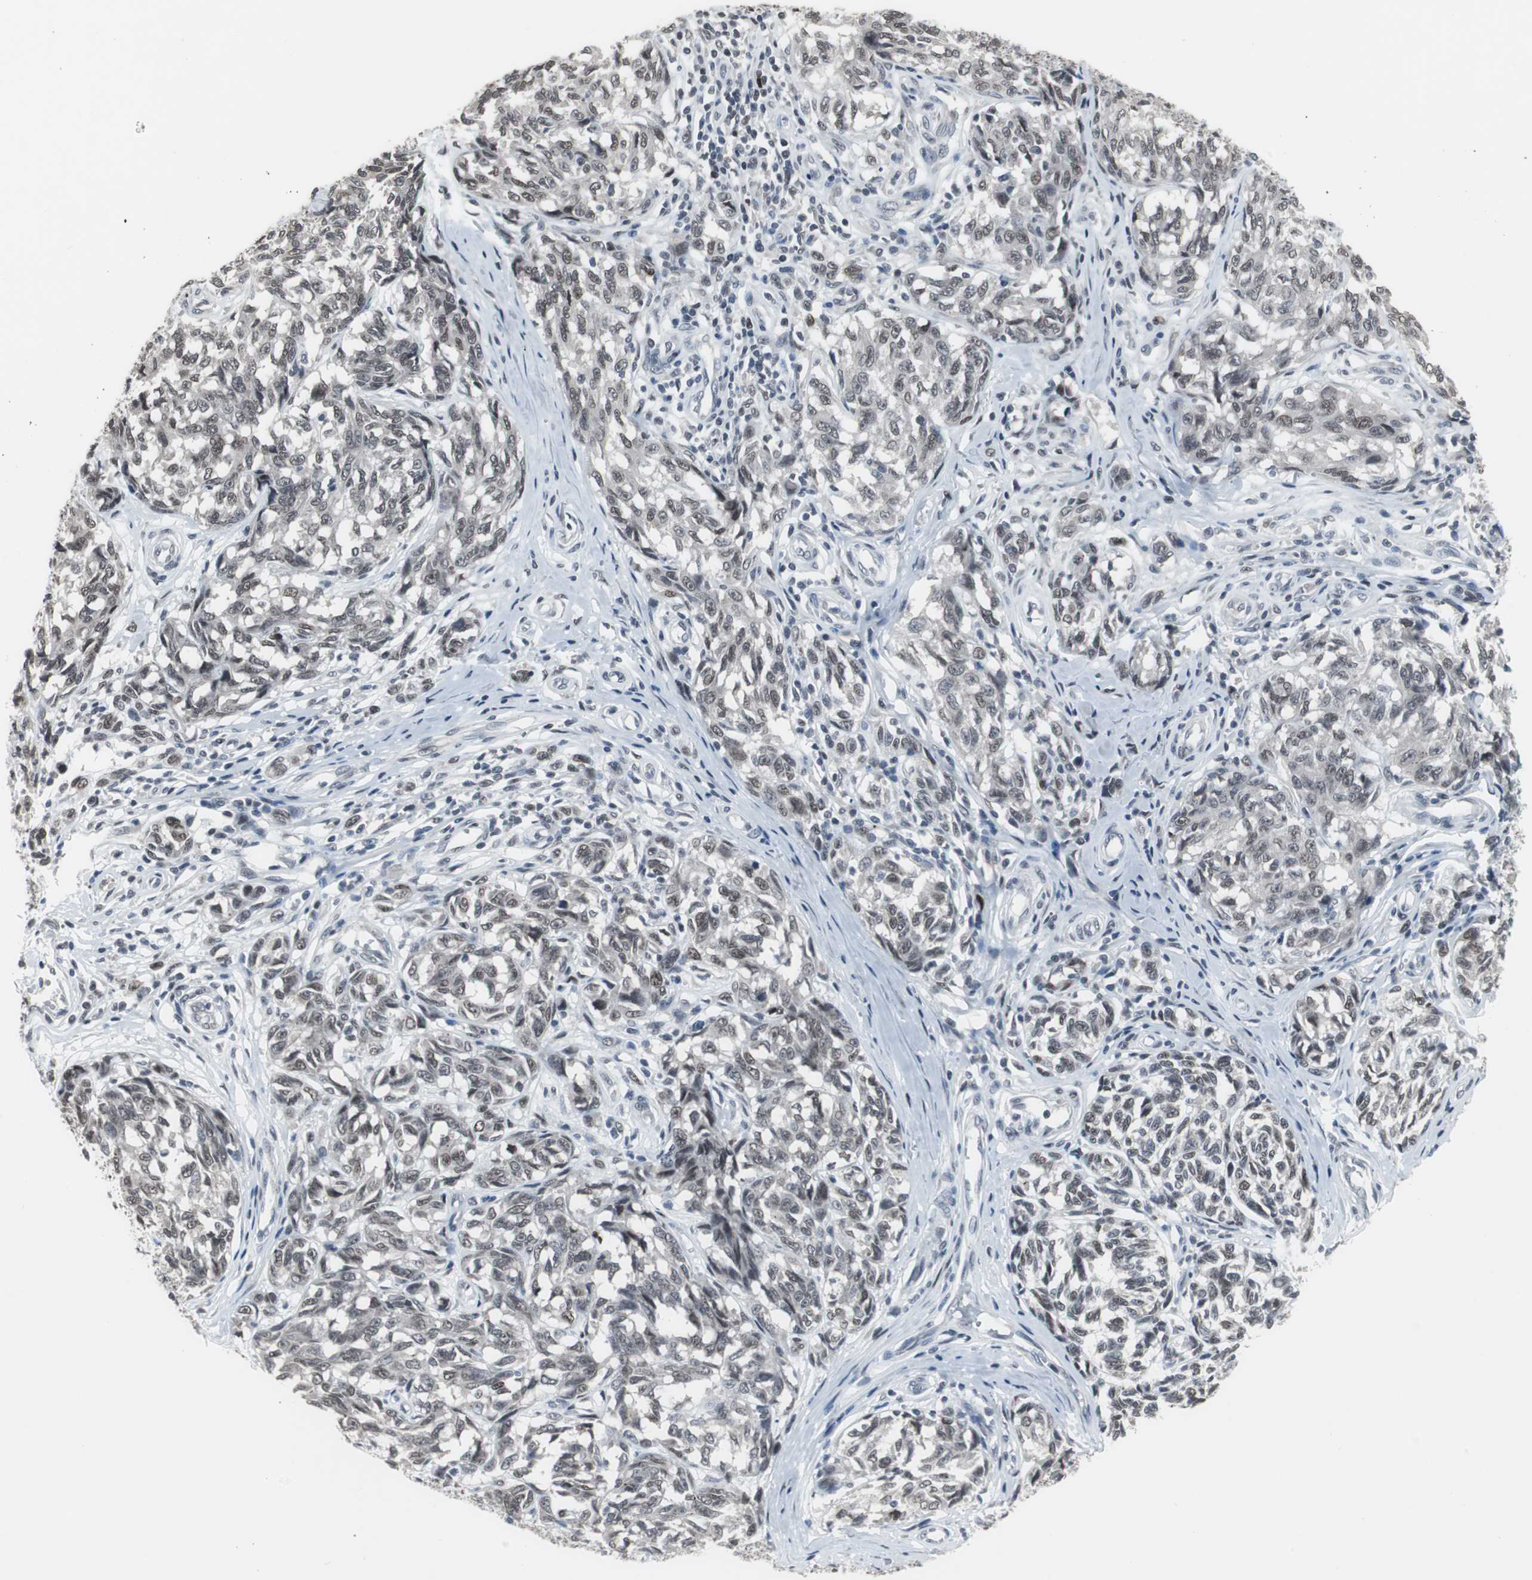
{"staining": {"intensity": "moderate", "quantity": ">75%", "location": "nuclear"}, "tissue": "melanoma", "cell_type": "Tumor cells", "image_type": "cancer", "snomed": [{"axis": "morphology", "description": "Malignant melanoma, NOS"}, {"axis": "topography", "description": "Skin"}], "caption": "IHC micrograph of neoplastic tissue: human malignant melanoma stained using immunohistochemistry demonstrates medium levels of moderate protein expression localized specifically in the nuclear of tumor cells, appearing as a nuclear brown color.", "gene": "FOXP4", "patient": {"sex": "female", "age": 64}}